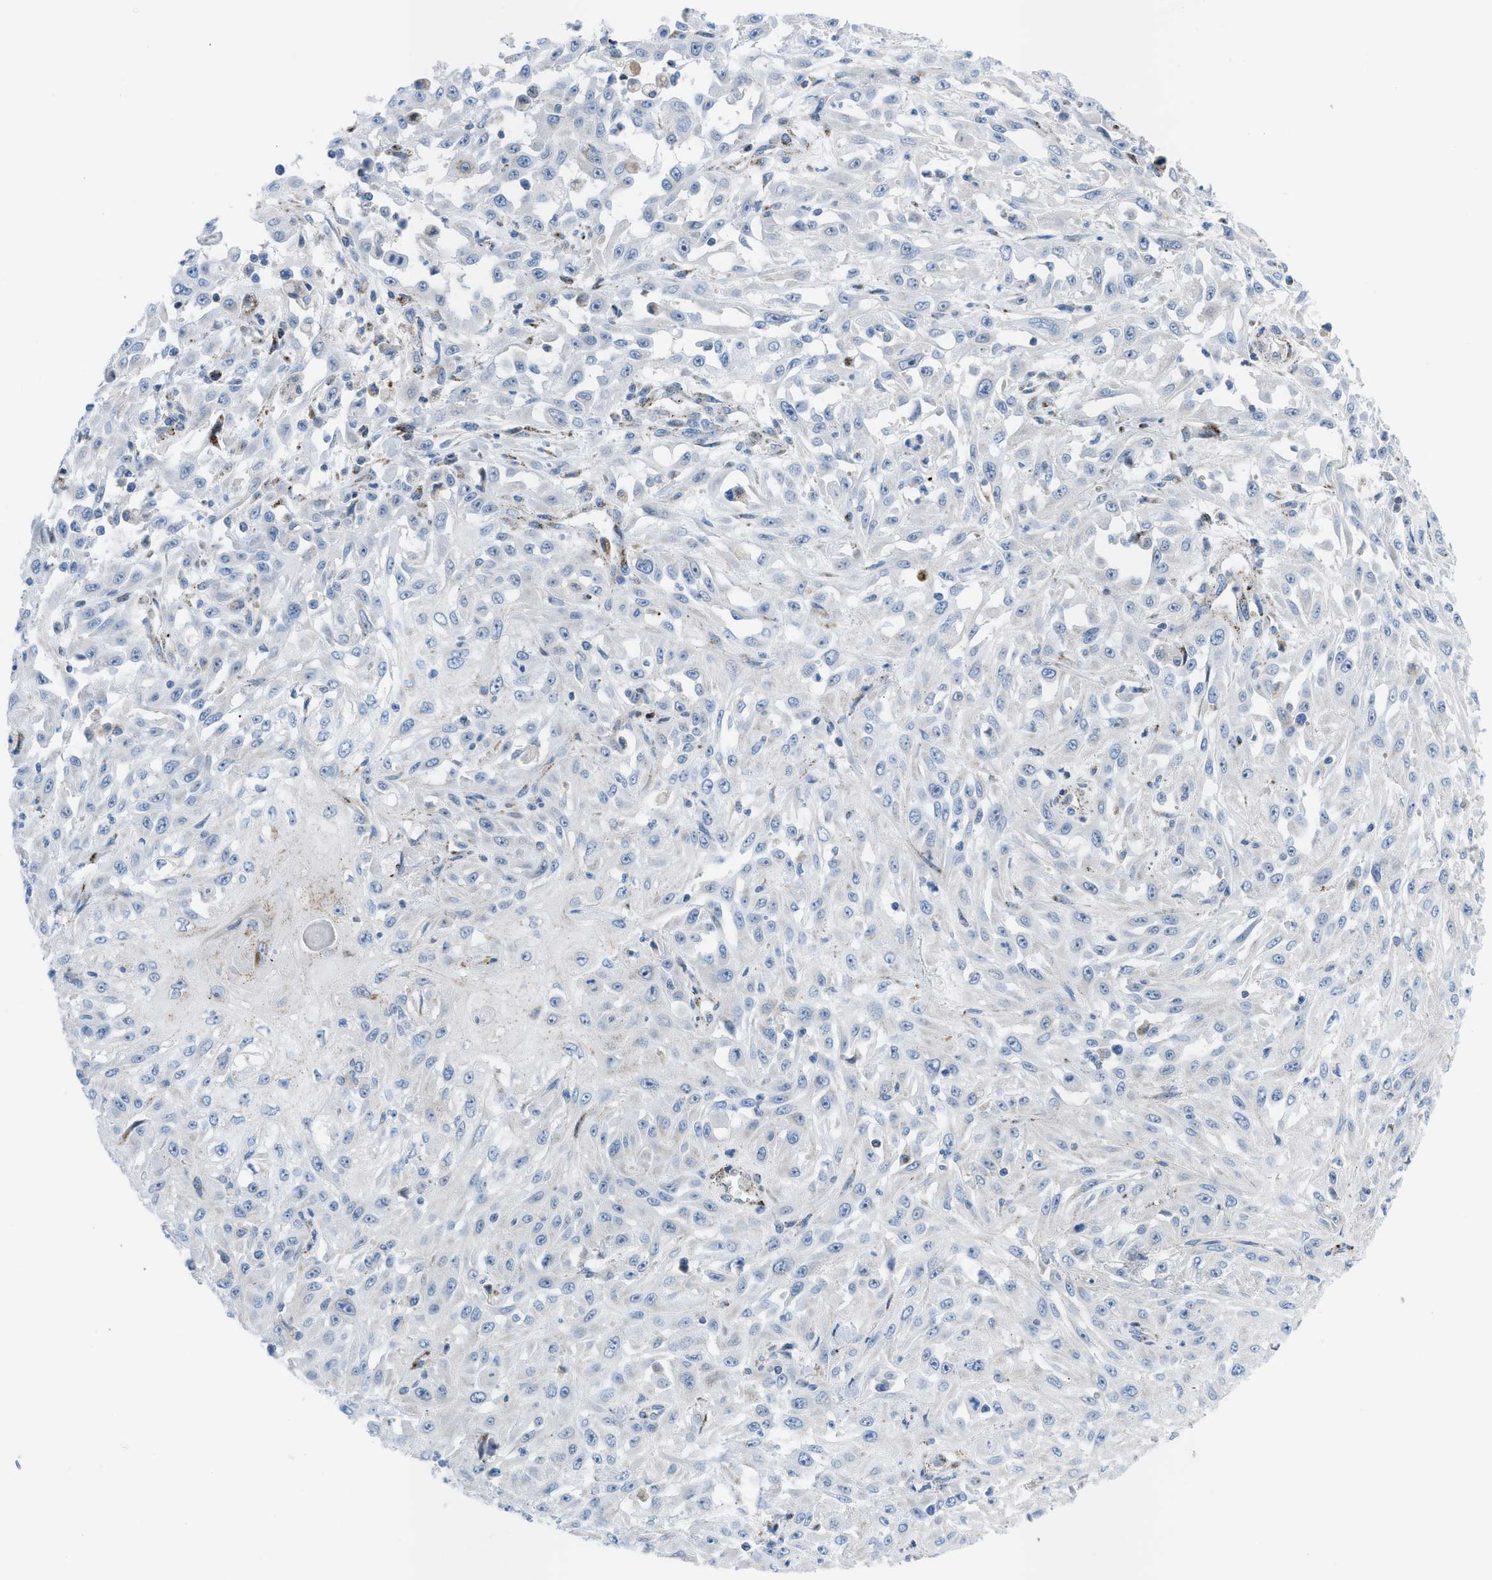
{"staining": {"intensity": "negative", "quantity": "none", "location": "none"}, "tissue": "skin cancer", "cell_type": "Tumor cells", "image_type": "cancer", "snomed": [{"axis": "morphology", "description": "Squamous cell carcinoma, NOS"}, {"axis": "morphology", "description": "Squamous cell carcinoma, metastatic, NOS"}, {"axis": "topography", "description": "Skin"}, {"axis": "topography", "description": "Lymph node"}], "caption": "The immunohistochemistry micrograph has no significant expression in tumor cells of skin cancer tissue.", "gene": "RBBP9", "patient": {"sex": "male", "age": 75}}